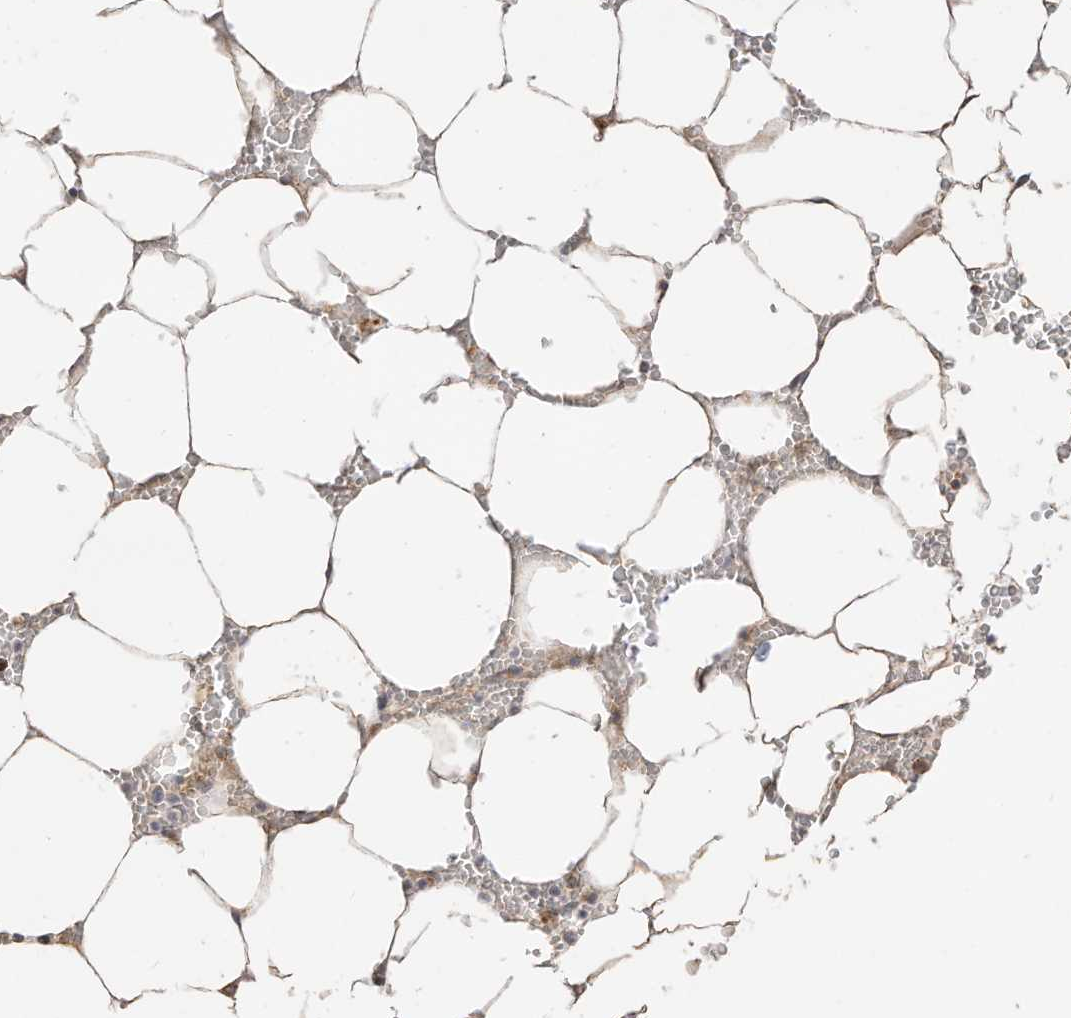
{"staining": {"intensity": "moderate", "quantity": "<25%", "location": "cytoplasmic/membranous"}, "tissue": "bone marrow", "cell_type": "Hematopoietic cells", "image_type": "normal", "snomed": [{"axis": "morphology", "description": "Normal tissue, NOS"}, {"axis": "topography", "description": "Bone marrow"}], "caption": "A micrograph showing moderate cytoplasmic/membranous staining in approximately <25% of hematopoietic cells in normal bone marrow, as visualized by brown immunohistochemical staining.", "gene": "CAGE1", "patient": {"sex": "male", "age": 70}}